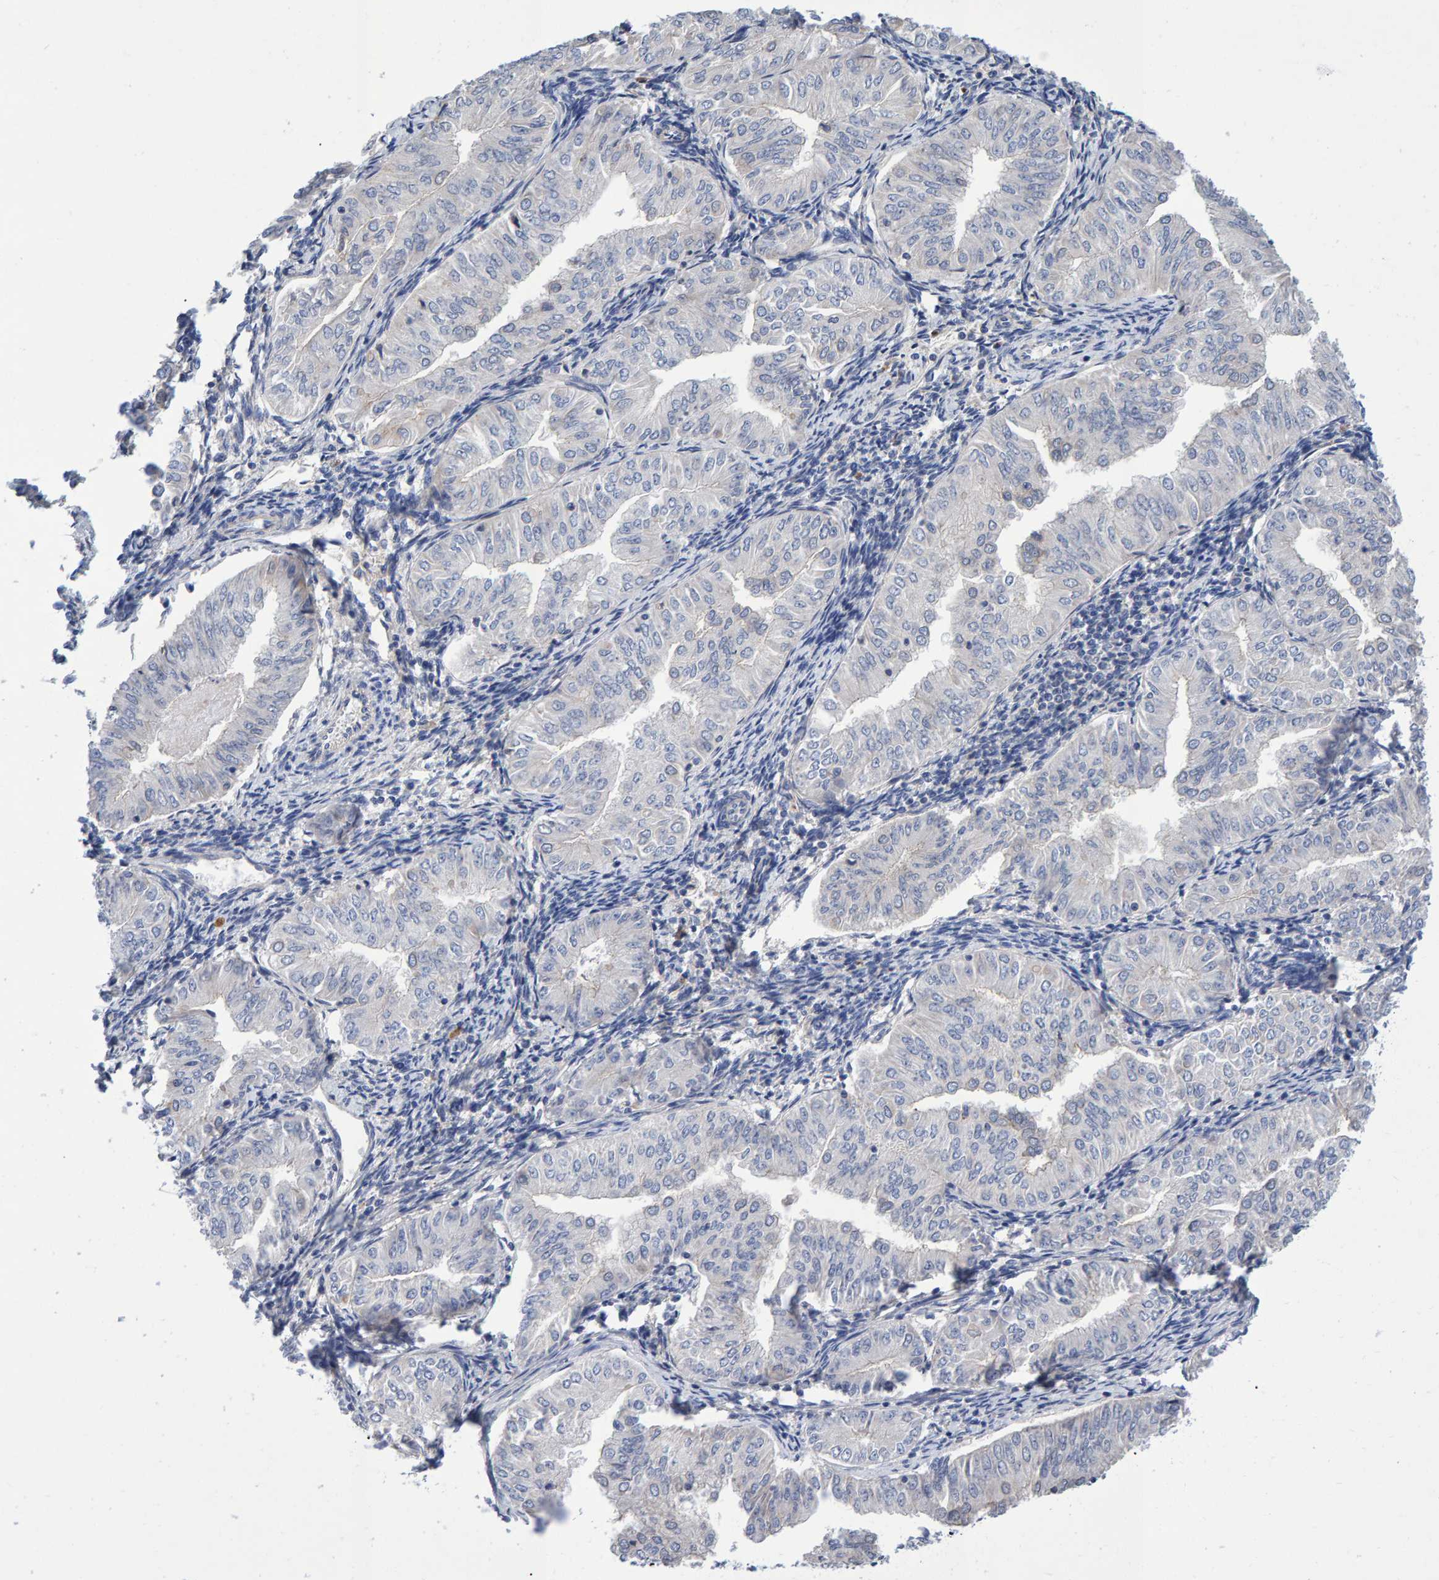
{"staining": {"intensity": "negative", "quantity": "none", "location": "none"}, "tissue": "endometrial cancer", "cell_type": "Tumor cells", "image_type": "cancer", "snomed": [{"axis": "morphology", "description": "Normal tissue, NOS"}, {"axis": "morphology", "description": "Adenocarcinoma, NOS"}, {"axis": "topography", "description": "Endometrium"}], "caption": "A micrograph of endometrial cancer (adenocarcinoma) stained for a protein demonstrates no brown staining in tumor cells.", "gene": "EFR3A", "patient": {"sex": "female", "age": 53}}